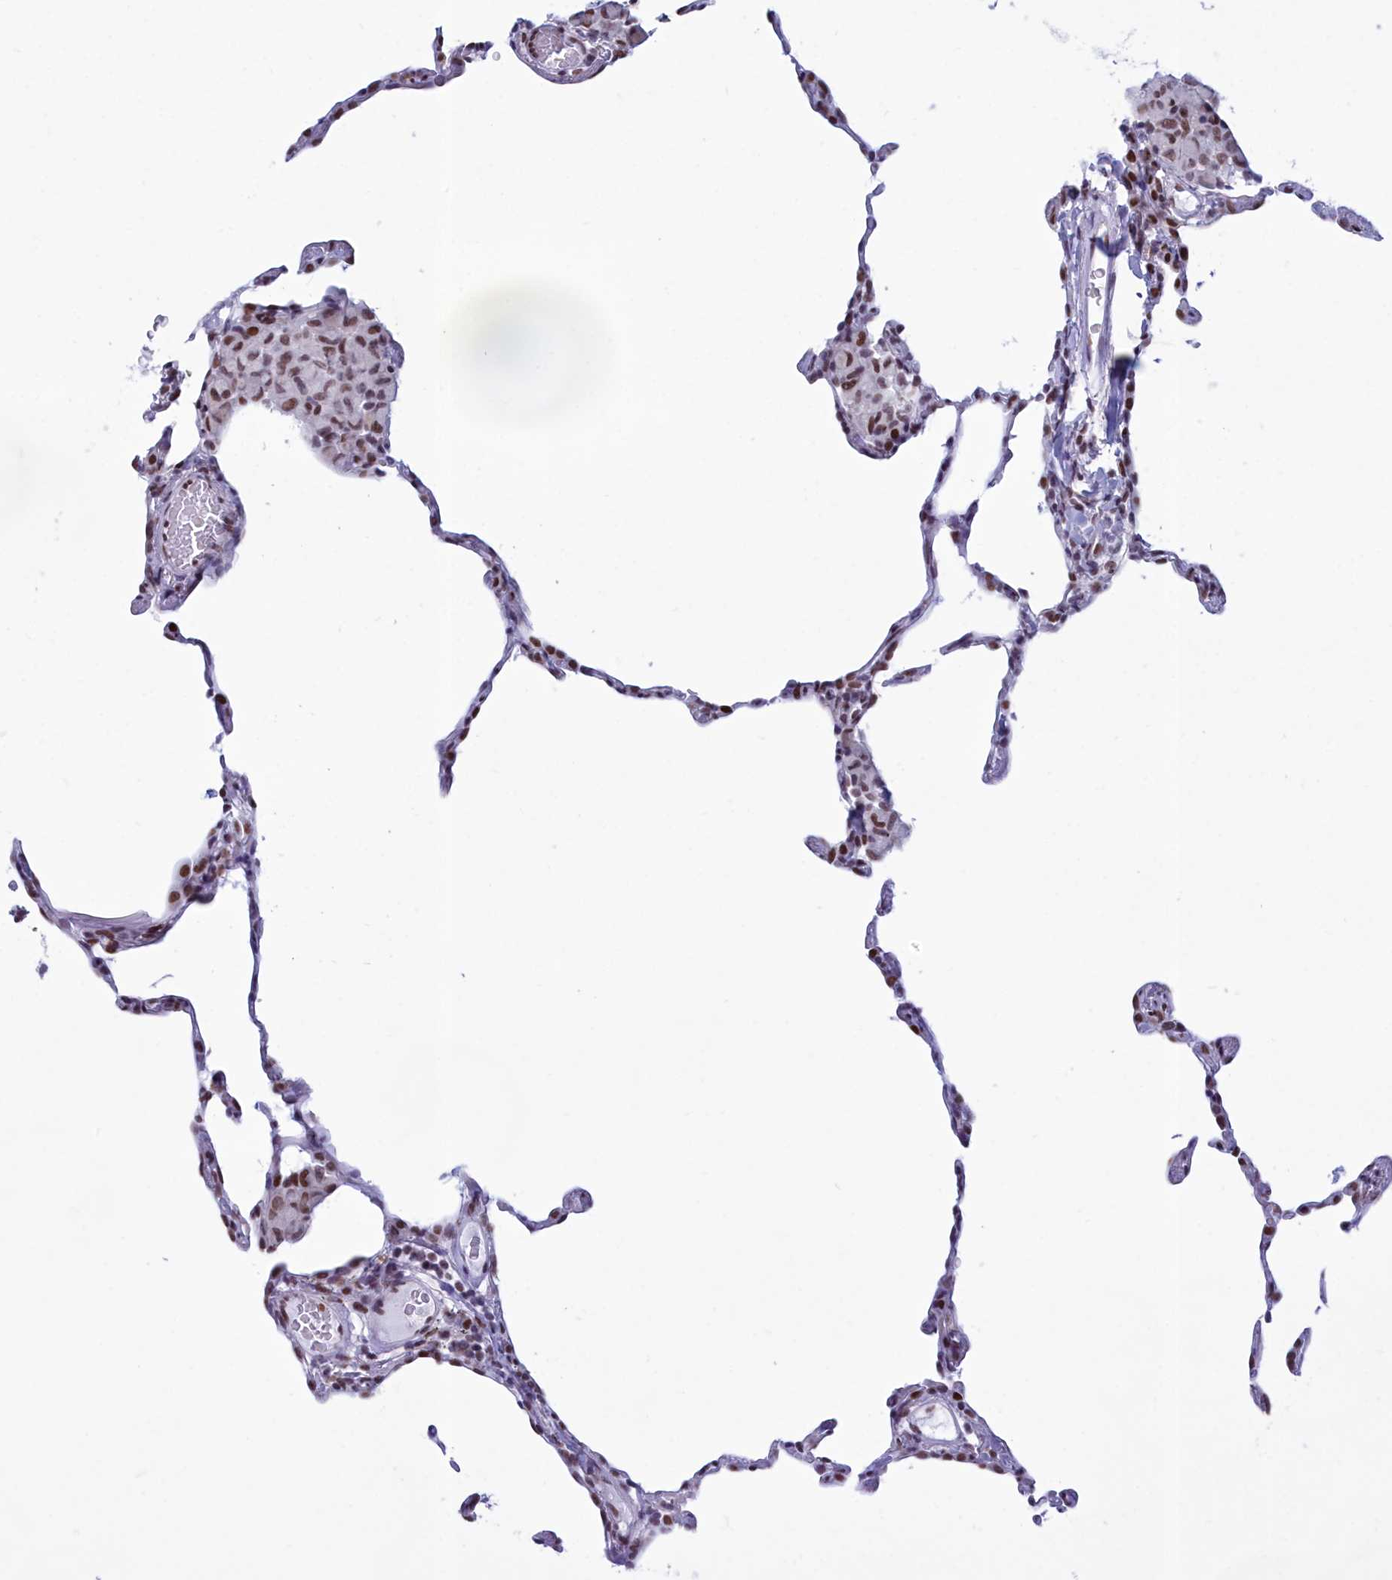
{"staining": {"intensity": "moderate", "quantity": "25%-75%", "location": "nuclear"}, "tissue": "lung", "cell_type": "Alveolar cells", "image_type": "normal", "snomed": [{"axis": "morphology", "description": "Normal tissue, NOS"}, {"axis": "topography", "description": "Lung"}], "caption": "A histopathology image of lung stained for a protein demonstrates moderate nuclear brown staining in alveolar cells. (Brightfield microscopy of DAB IHC at high magnification).", "gene": "CDC26", "patient": {"sex": "female", "age": 57}}